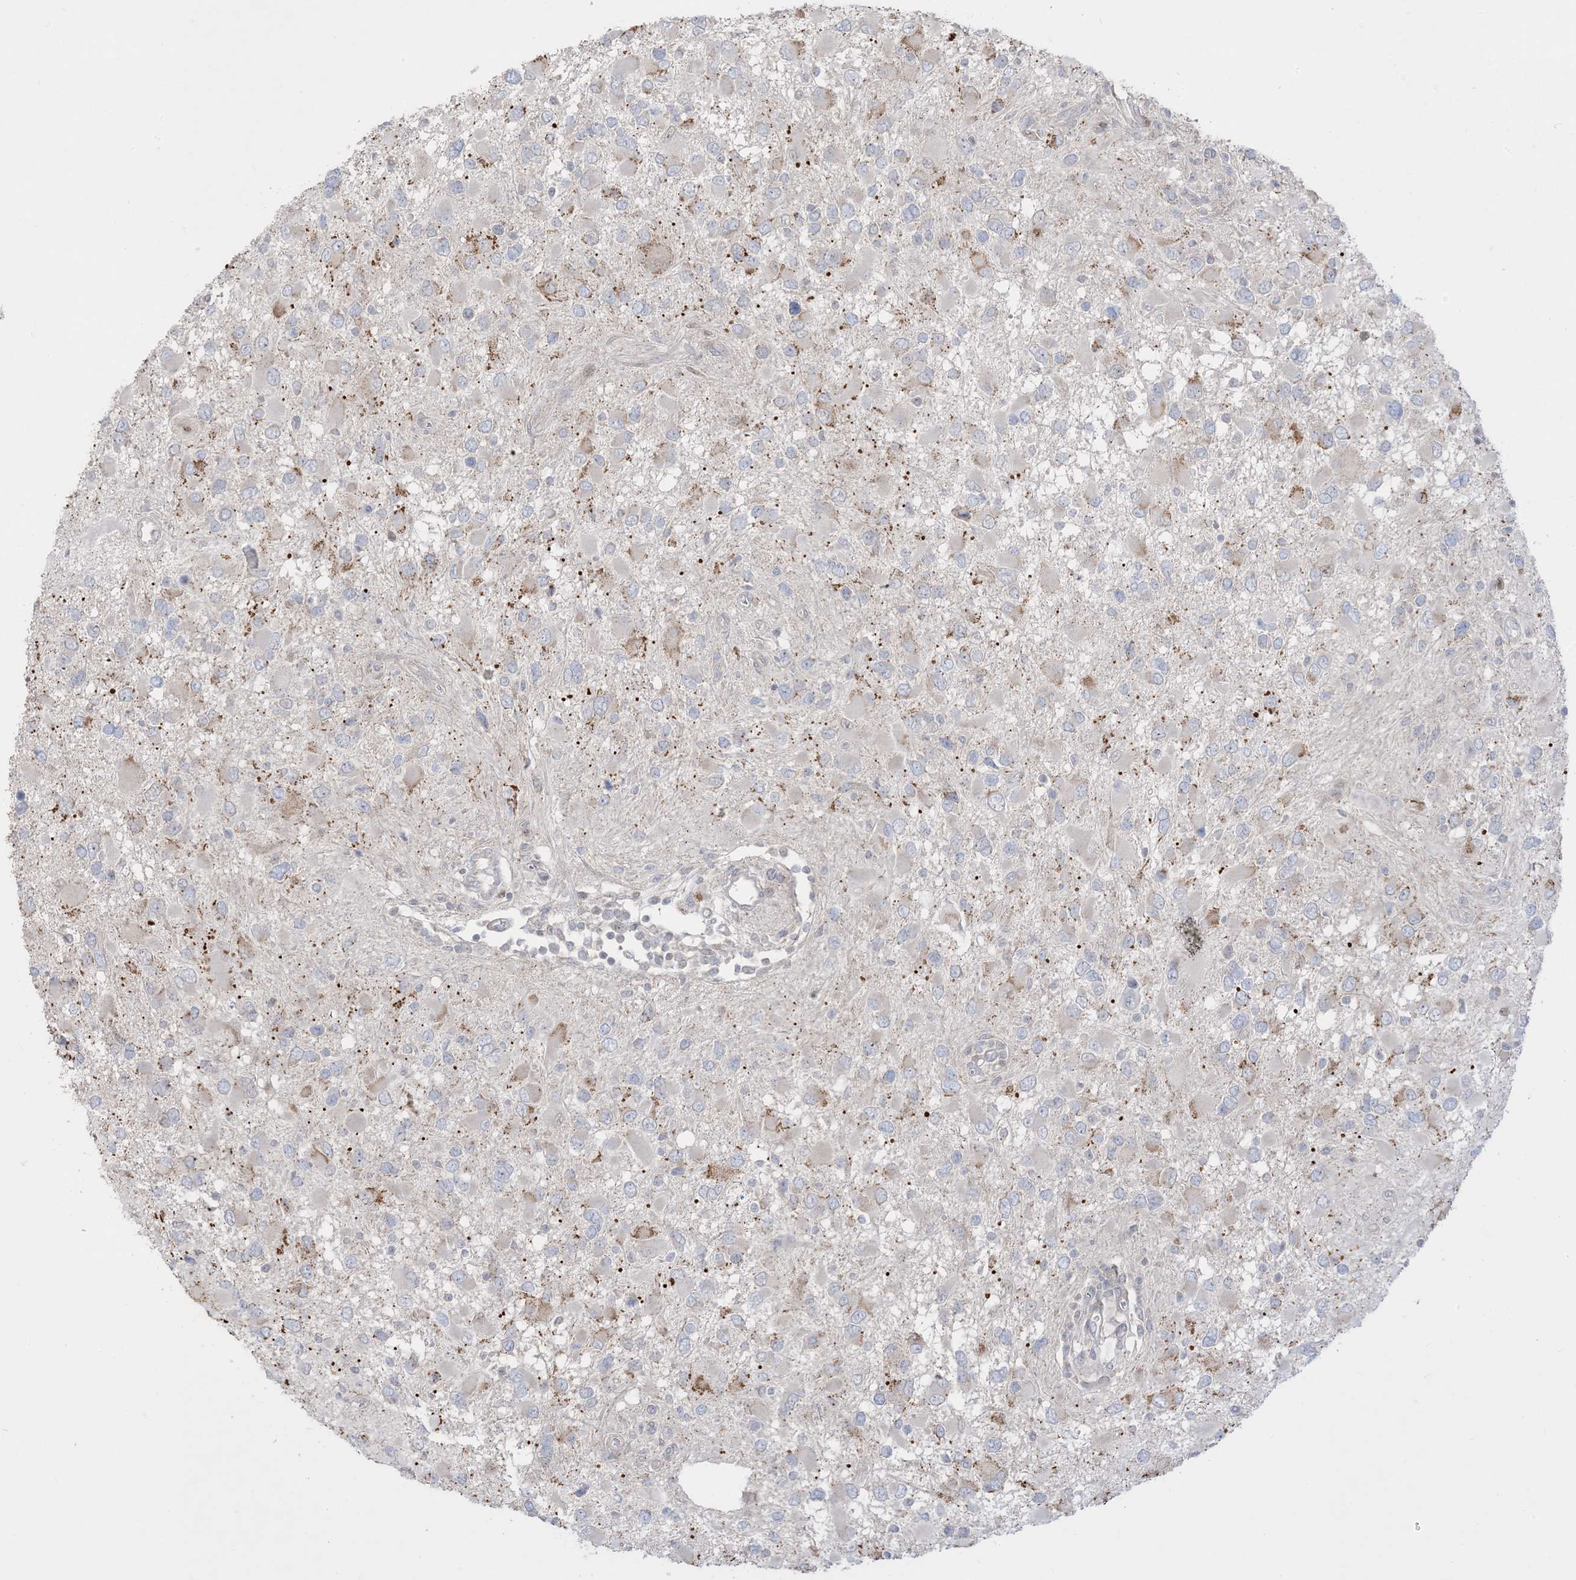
{"staining": {"intensity": "moderate", "quantity": "<25%", "location": "cytoplasmic/membranous"}, "tissue": "glioma", "cell_type": "Tumor cells", "image_type": "cancer", "snomed": [{"axis": "morphology", "description": "Glioma, malignant, High grade"}, {"axis": "topography", "description": "Brain"}], "caption": "Protein expression analysis of malignant high-grade glioma reveals moderate cytoplasmic/membranous staining in about <25% of tumor cells.", "gene": "BHLHE40", "patient": {"sex": "male", "age": 53}}